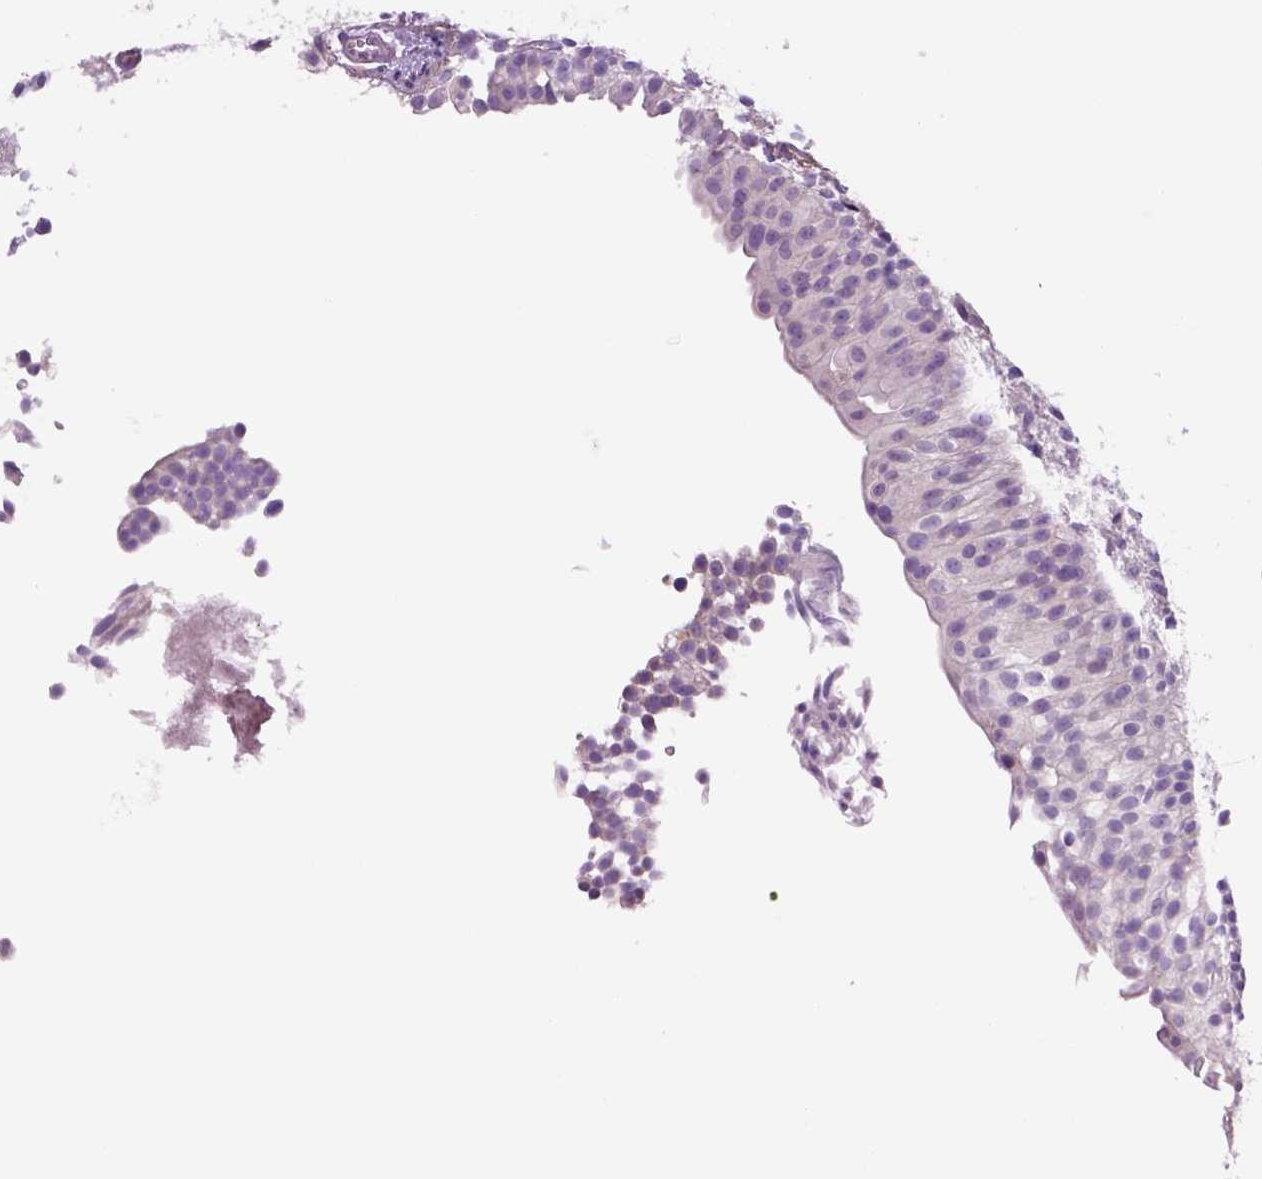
{"staining": {"intensity": "negative", "quantity": "none", "location": "none"}, "tissue": "urothelial cancer", "cell_type": "Tumor cells", "image_type": "cancer", "snomed": [{"axis": "morphology", "description": "Urothelial carcinoma, Low grade"}, {"axis": "topography", "description": "Urinary bladder"}], "caption": "Immunohistochemistry (IHC) histopathology image of neoplastic tissue: urothelial cancer stained with DAB shows no significant protein expression in tumor cells.", "gene": "PIAS3", "patient": {"sex": "male", "age": 70}}